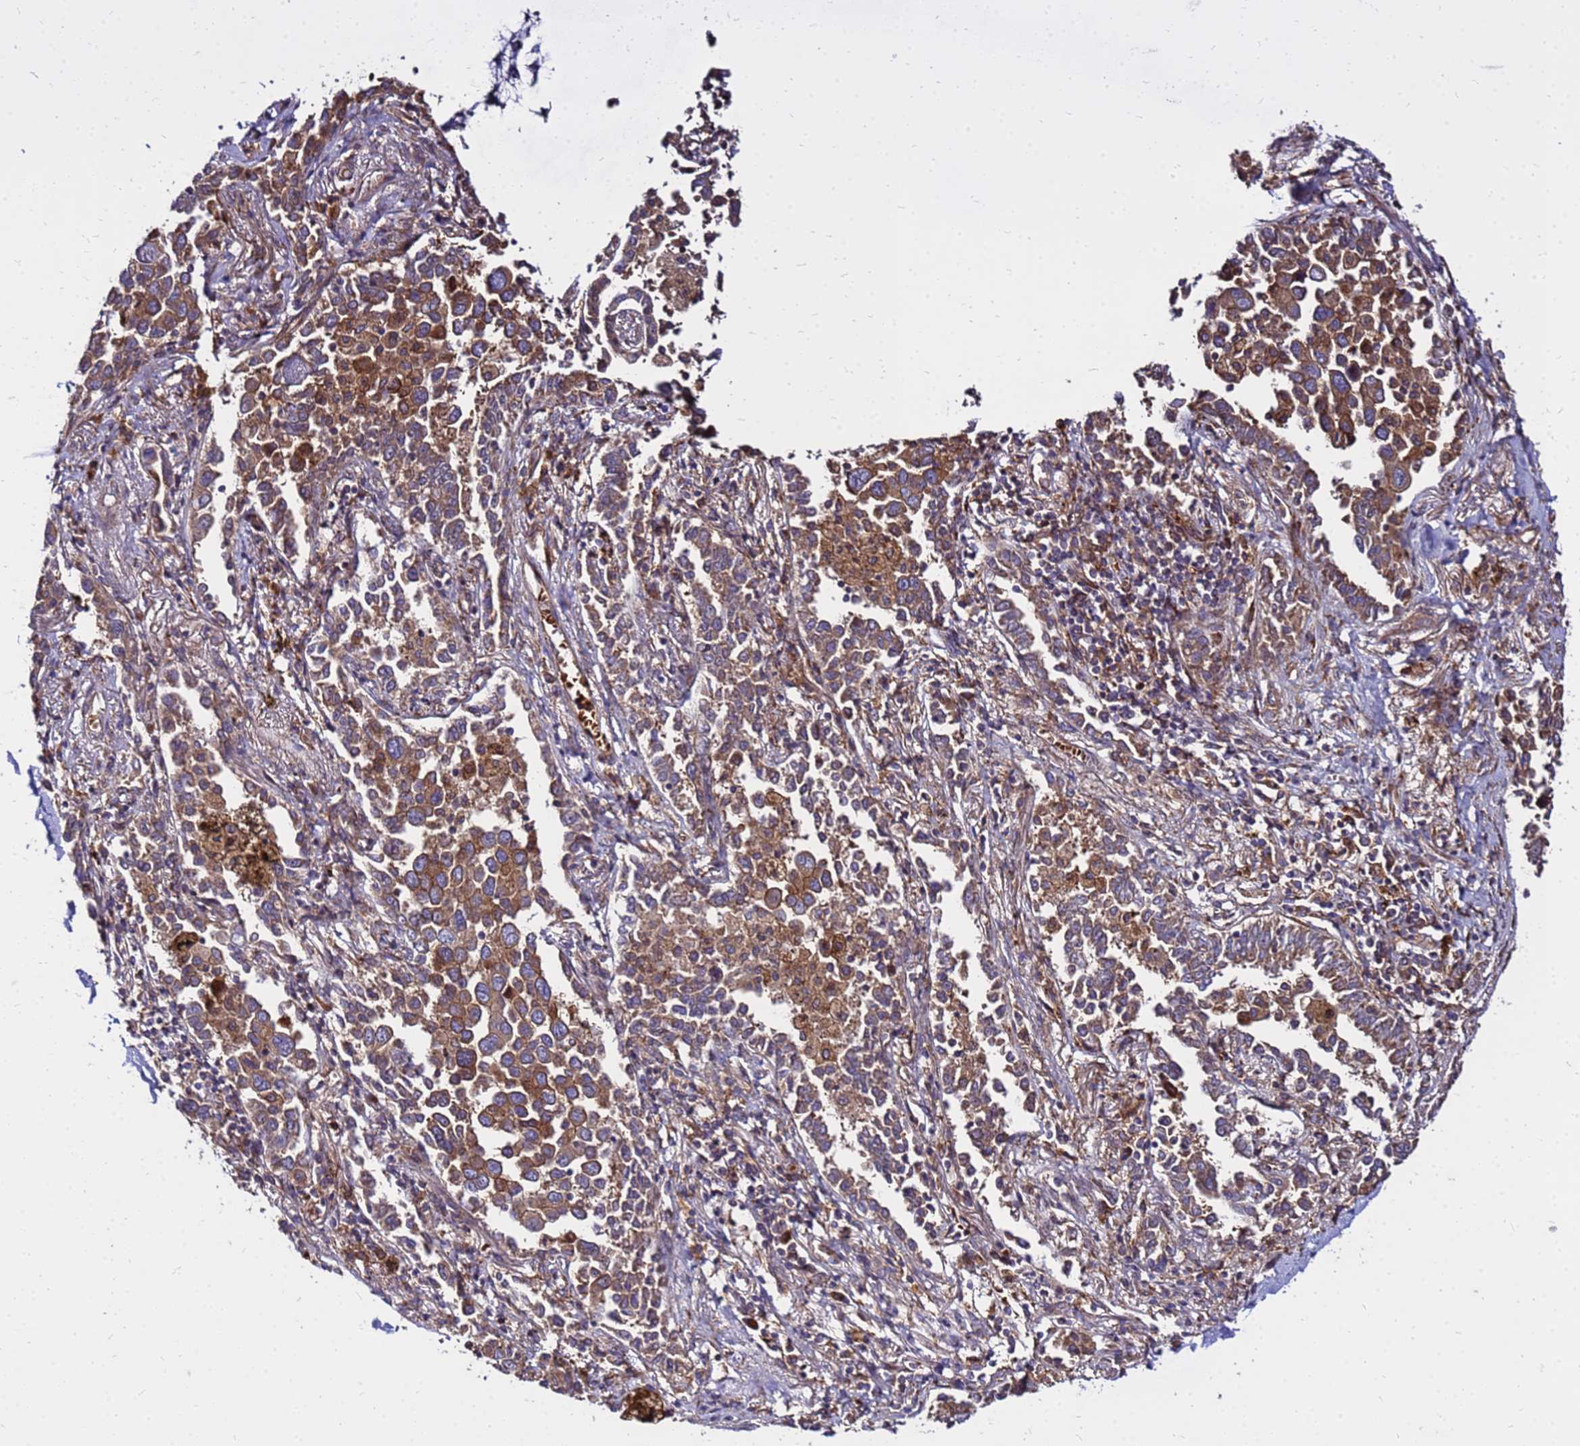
{"staining": {"intensity": "moderate", "quantity": ">75%", "location": "cytoplasmic/membranous"}, "tissue": "lung cancer", "cell_type": "Tumor cells", "image_type": "cancer", "snomed": [{"axis": "morphology", "description": "Adenocarcinoma, NOS"}, {"axis": "topography", "description": "Lung"}], "caption": "Human lung cancer stained for a protein (brown) exhibits moderate cytoplasmic/membranous positive expression in about >75% of tumor cells.", "gene": "WWC2", "patient": {"sex": "male", "age": 67}}